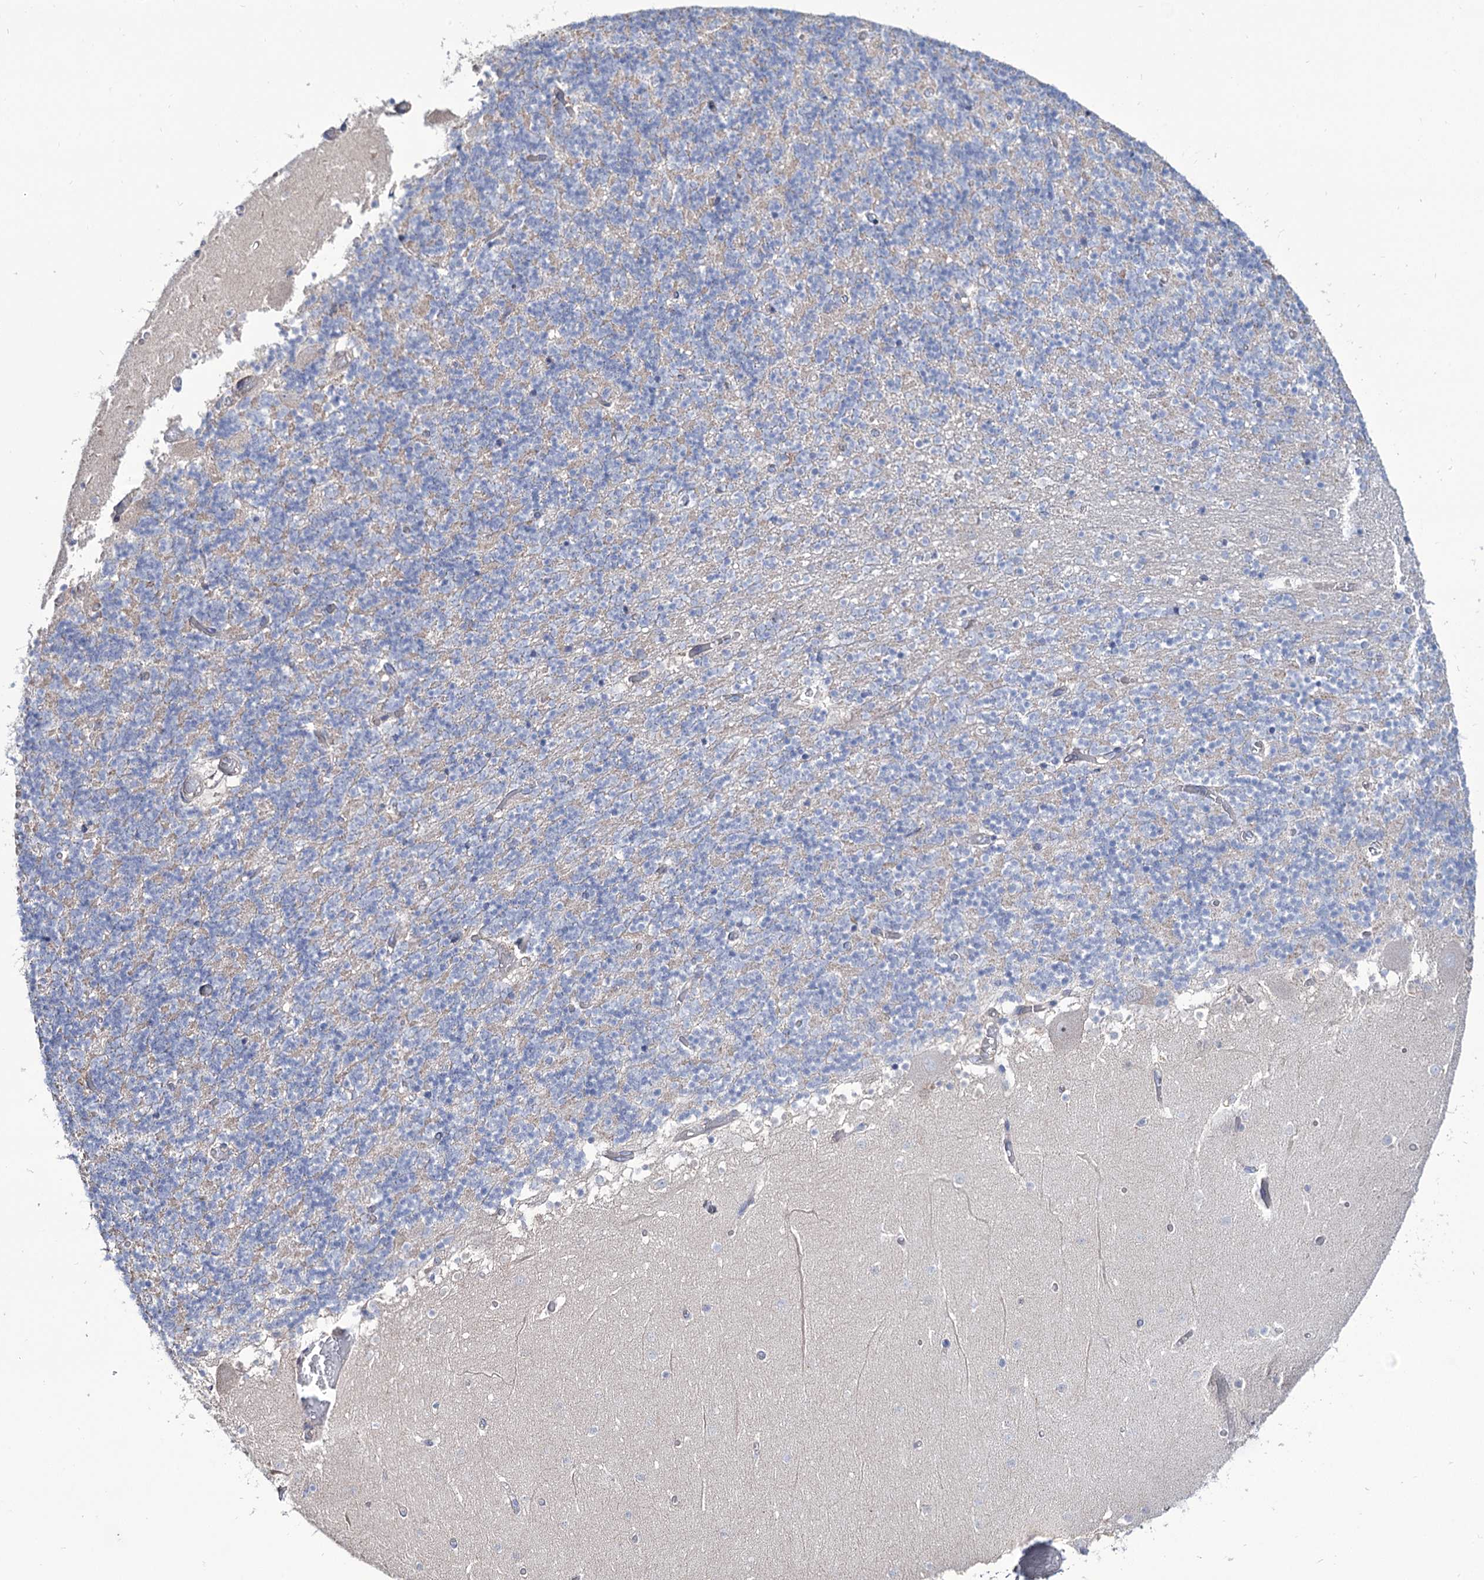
{"staining": {"intensity": "negative", "quantity": "none", "location": "none"}, "tissue": "cerebellum", "cell_type": "Cells in granular layer", "image_type": "normal", "snomed": [{"axis": "morphology", "description": "Normal tissue, NOS"}, {"axis": "topography", "description": "Cerebellum"}], "caption": "This is an immunohistochemistry micrograph of benign cerebellum. There is no staining in cells in granular layer.", "gene": "SEC24A", "patient": {"sex": "female", "age": 28}}